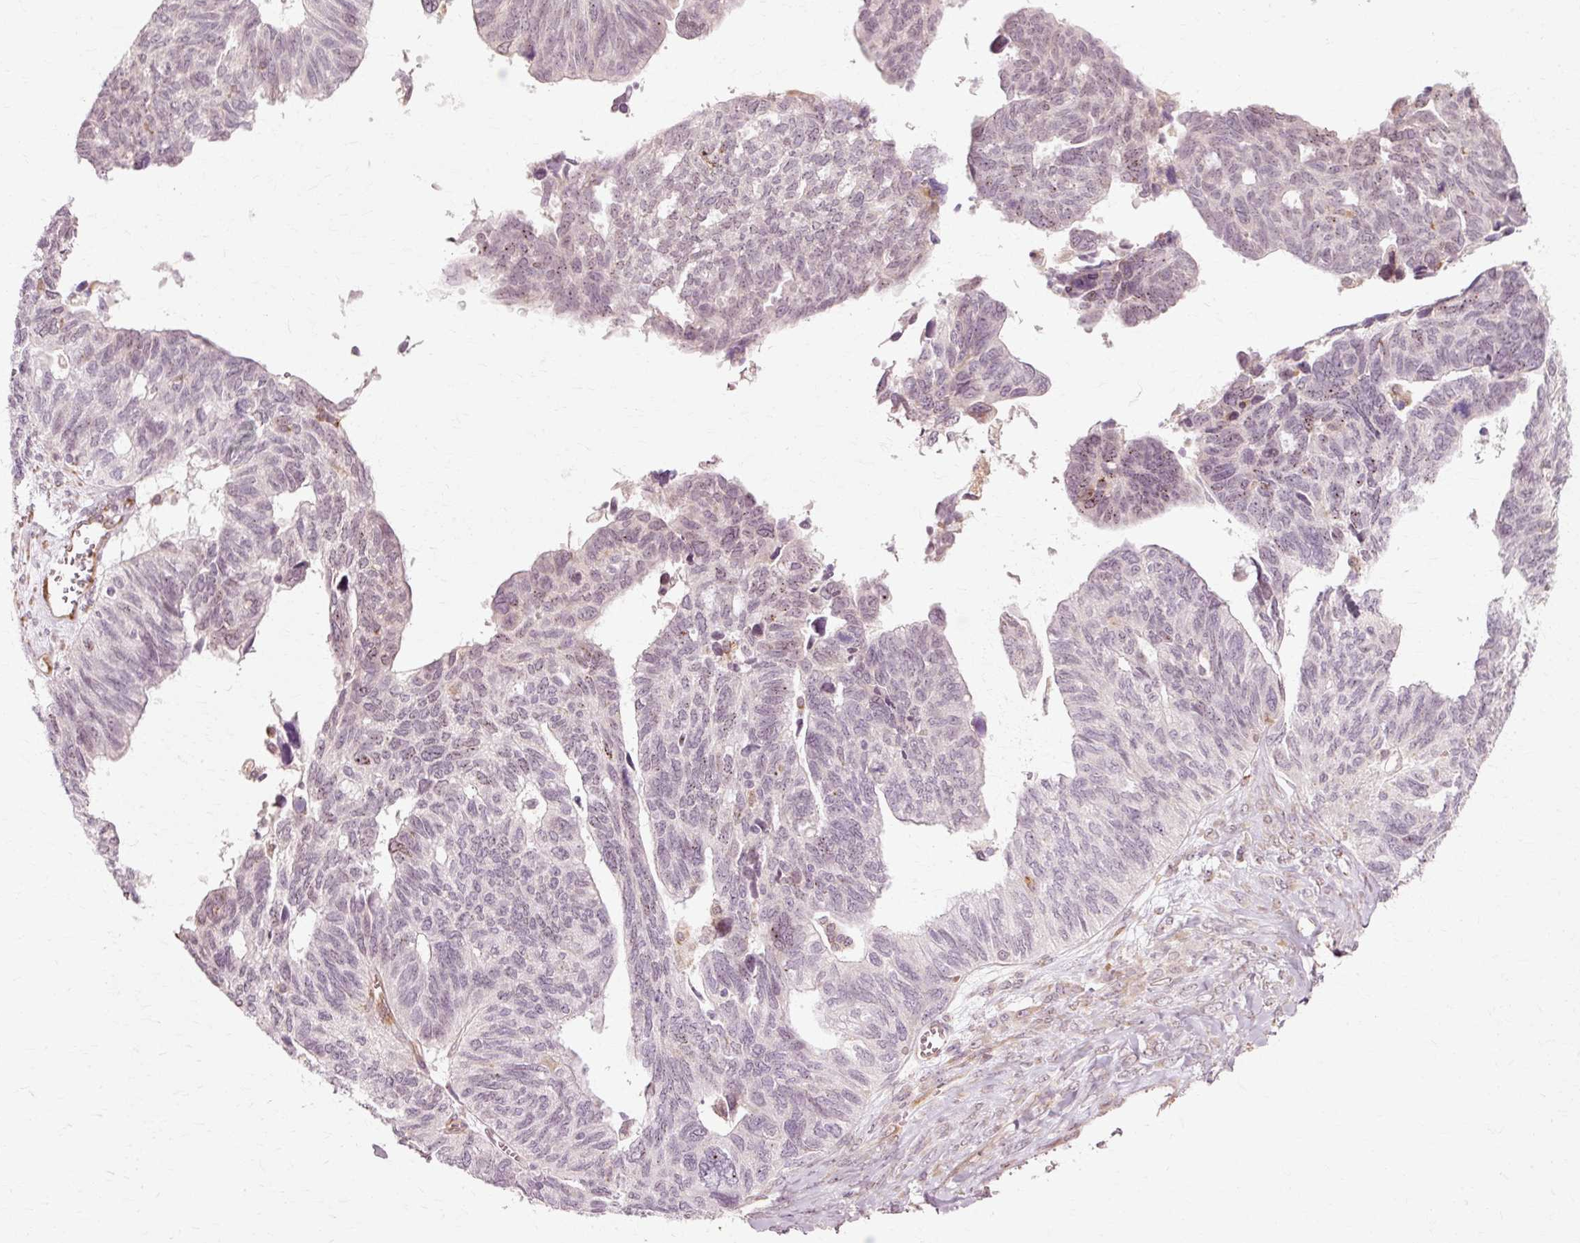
{"staining": {"intensity": "negative", "quantity": "none", "location": "none"}, "tissue": "ovarian cancer", "cell_type": "Tumor cells", "image_type": "cancer", "snomed": [{"axis": "morphology", "description": "Cystadenocarcinoma, serous, NOS"}, {"axis": "topography", "description": "Ovary"}], "caption": "Protein analysis of ovarian cancer shows no significant positivity in tumor cells. (IHC, brightfield microscopy, high magnification).", "gene": "RGPD5", "patient": {"sex": "female", "age": 79}}